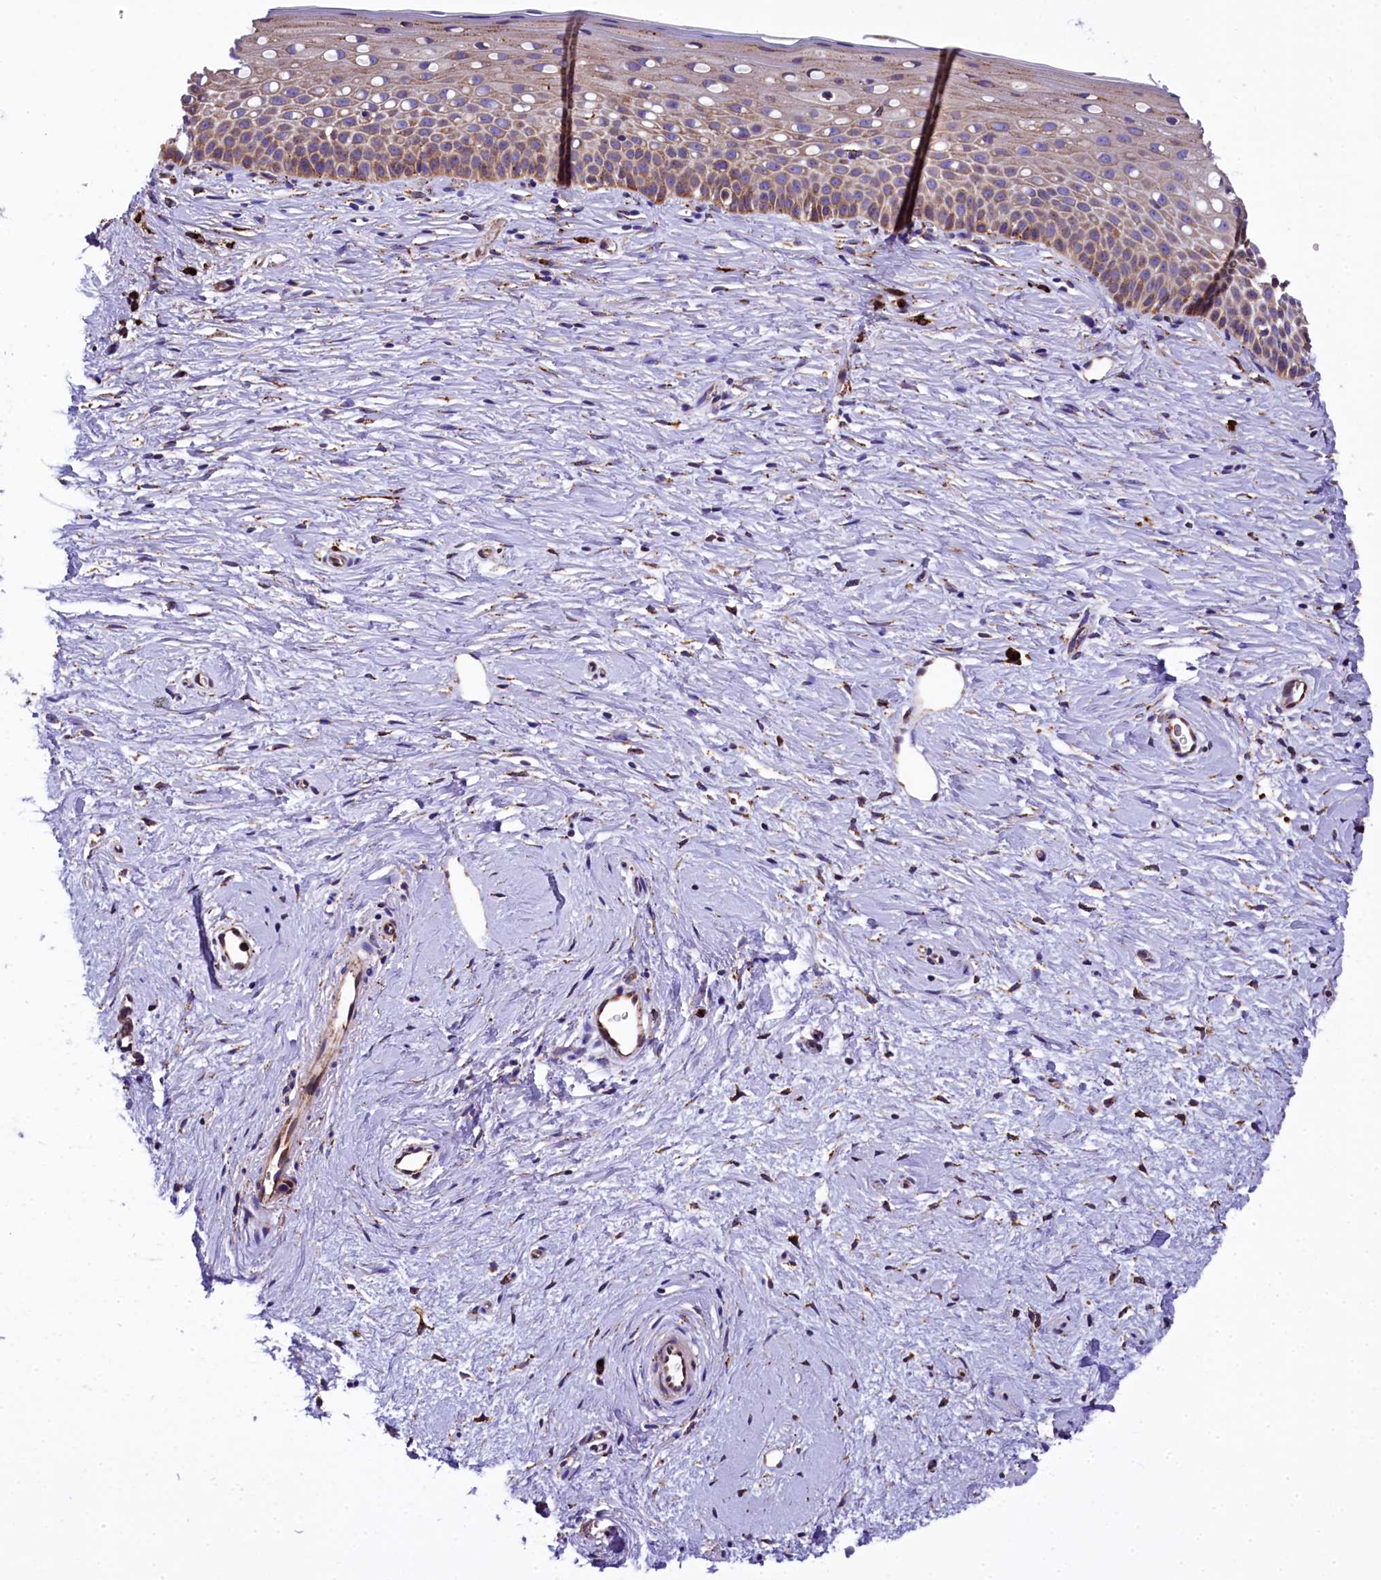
{"staining": {"intensity": "strong", "quantity": "25%-75%", "location": "cytoplasmic/membranous"}, "tissue": "cervix", "cell_type": "Glandular cells", "image_type": "normal", "snomed": [{"axis": "morphology", "description": "Normal tissue, NOS"}, {"axis": "topography", "description": "Cervix"}], "caption": "This histopathology image reveals immunohistochemistry staining of unremarkable cervix, with high strong cytoplasmic/membranous expression in about 25%-75% of glandular cells.", "gene": "CAPS2", "patient": {"sex": "female", "age": 57}}